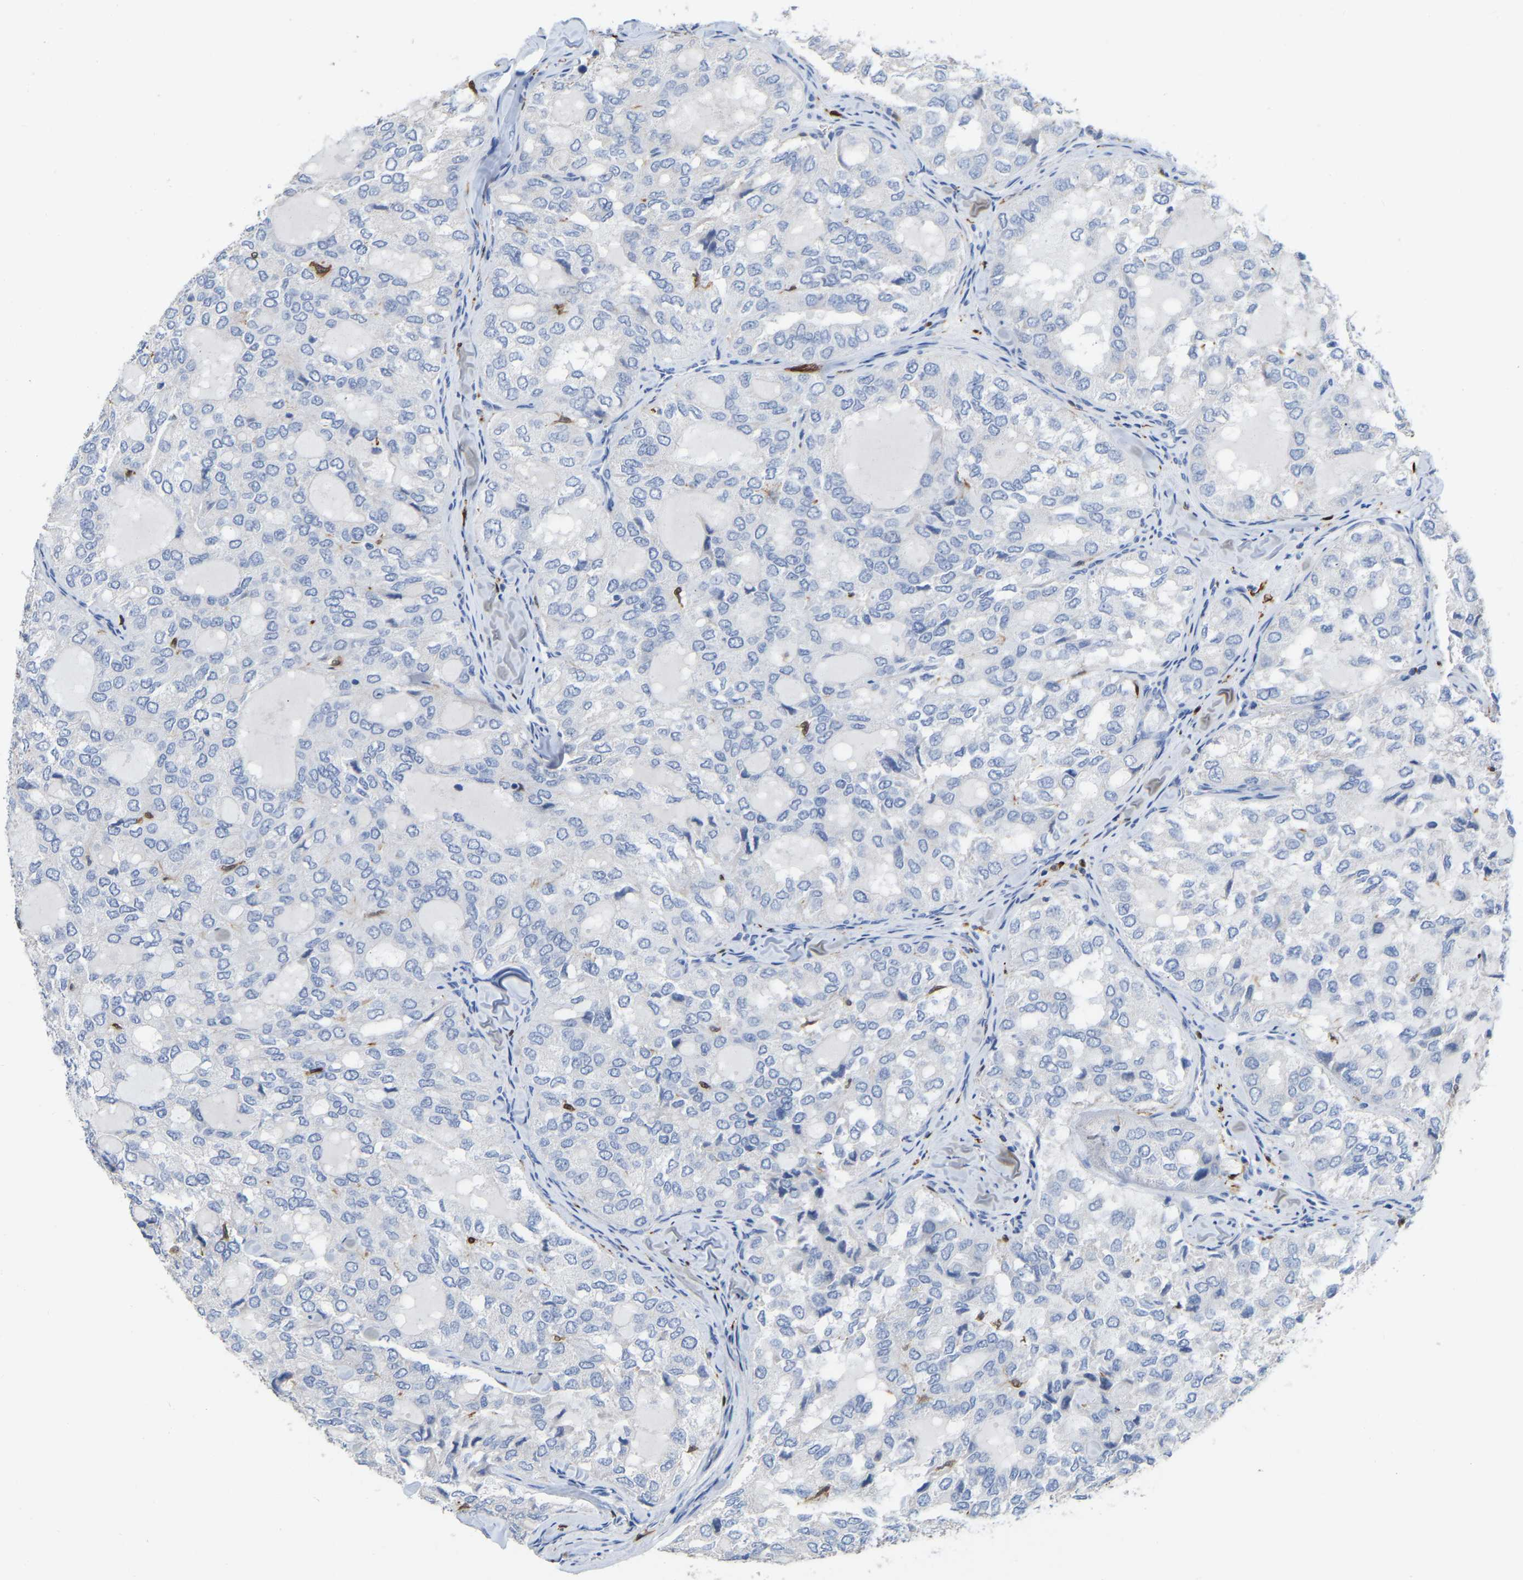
{"staining": {"intensity": "negative", "quantity": "none", "location": "none"}, "tissue": "thyroid cancer", "cell_type": "Tumor cells", "image_type": "cancer", "snomed": [{"axis": "morphology", "description": "Follicular adenoma carcinoma, NOS"}, {"axis": "topography", "description": "Thyroid gland"}], "caption": "Thyroid cancer was stained to show a protein in brown. There is no significant staining in tumor cells.", "gene": "ULBP2", "patient": {"sex": "male", "age": 75}}